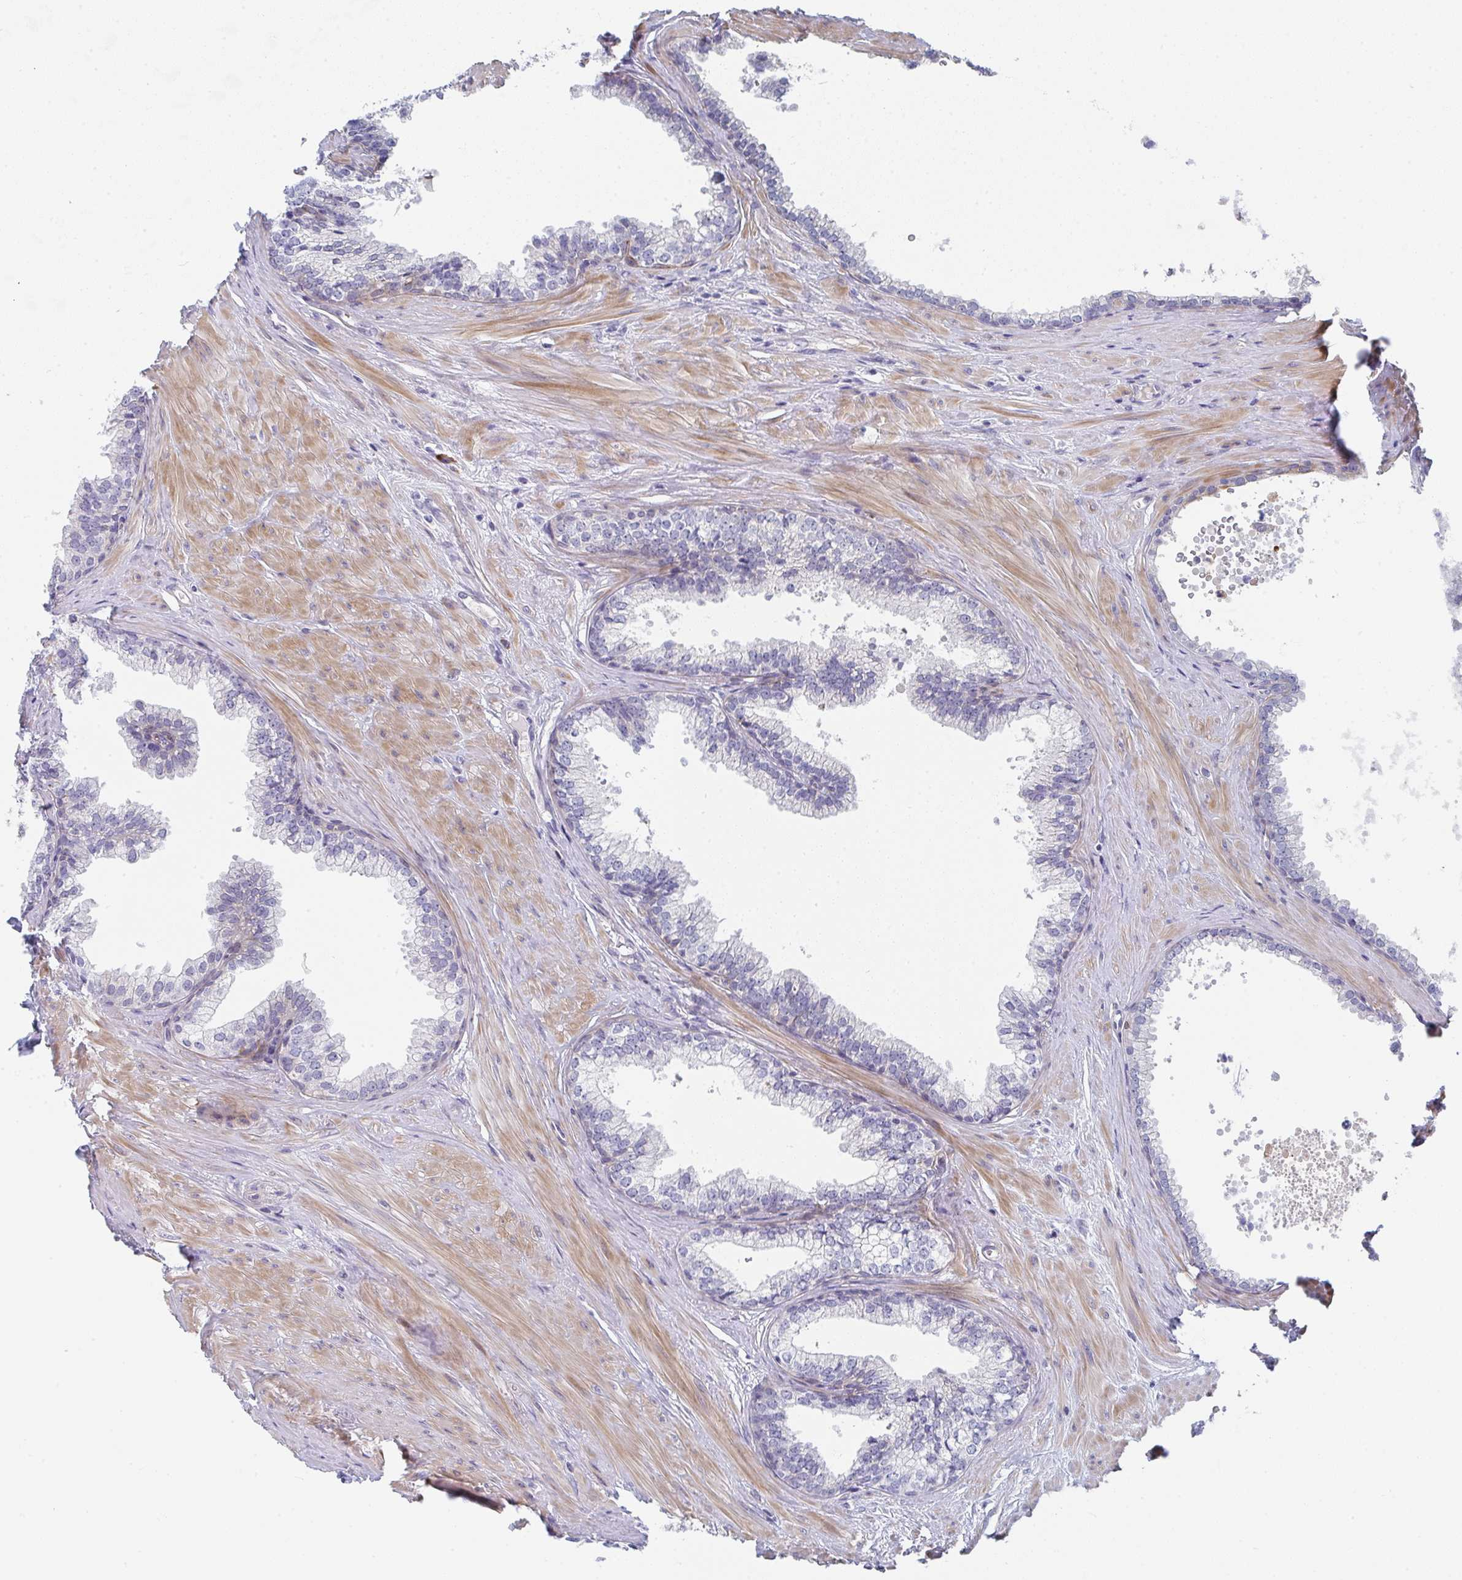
{"staining": {"intensity": "negative", "quantity": "none", "location": "none"}, "tissue": "prostate", "cell_type": "Glandular cells", "image_type": "normal", "snomed": [{"axis": "morphology", "description": "Normal tissue, NOS"}, {"axis": "topography", "description": "Prostate"}, {"axis": "topography", "description": "Peripheral nerve tissue"}], "caption": "A high-resolution photomicrograph shows immunohistochemistry staining of benign prostate, which demonstrates no significant staining in glandular cells.", "gene": "KLHL33", "patient": {"sex": "male", "age": 55}}